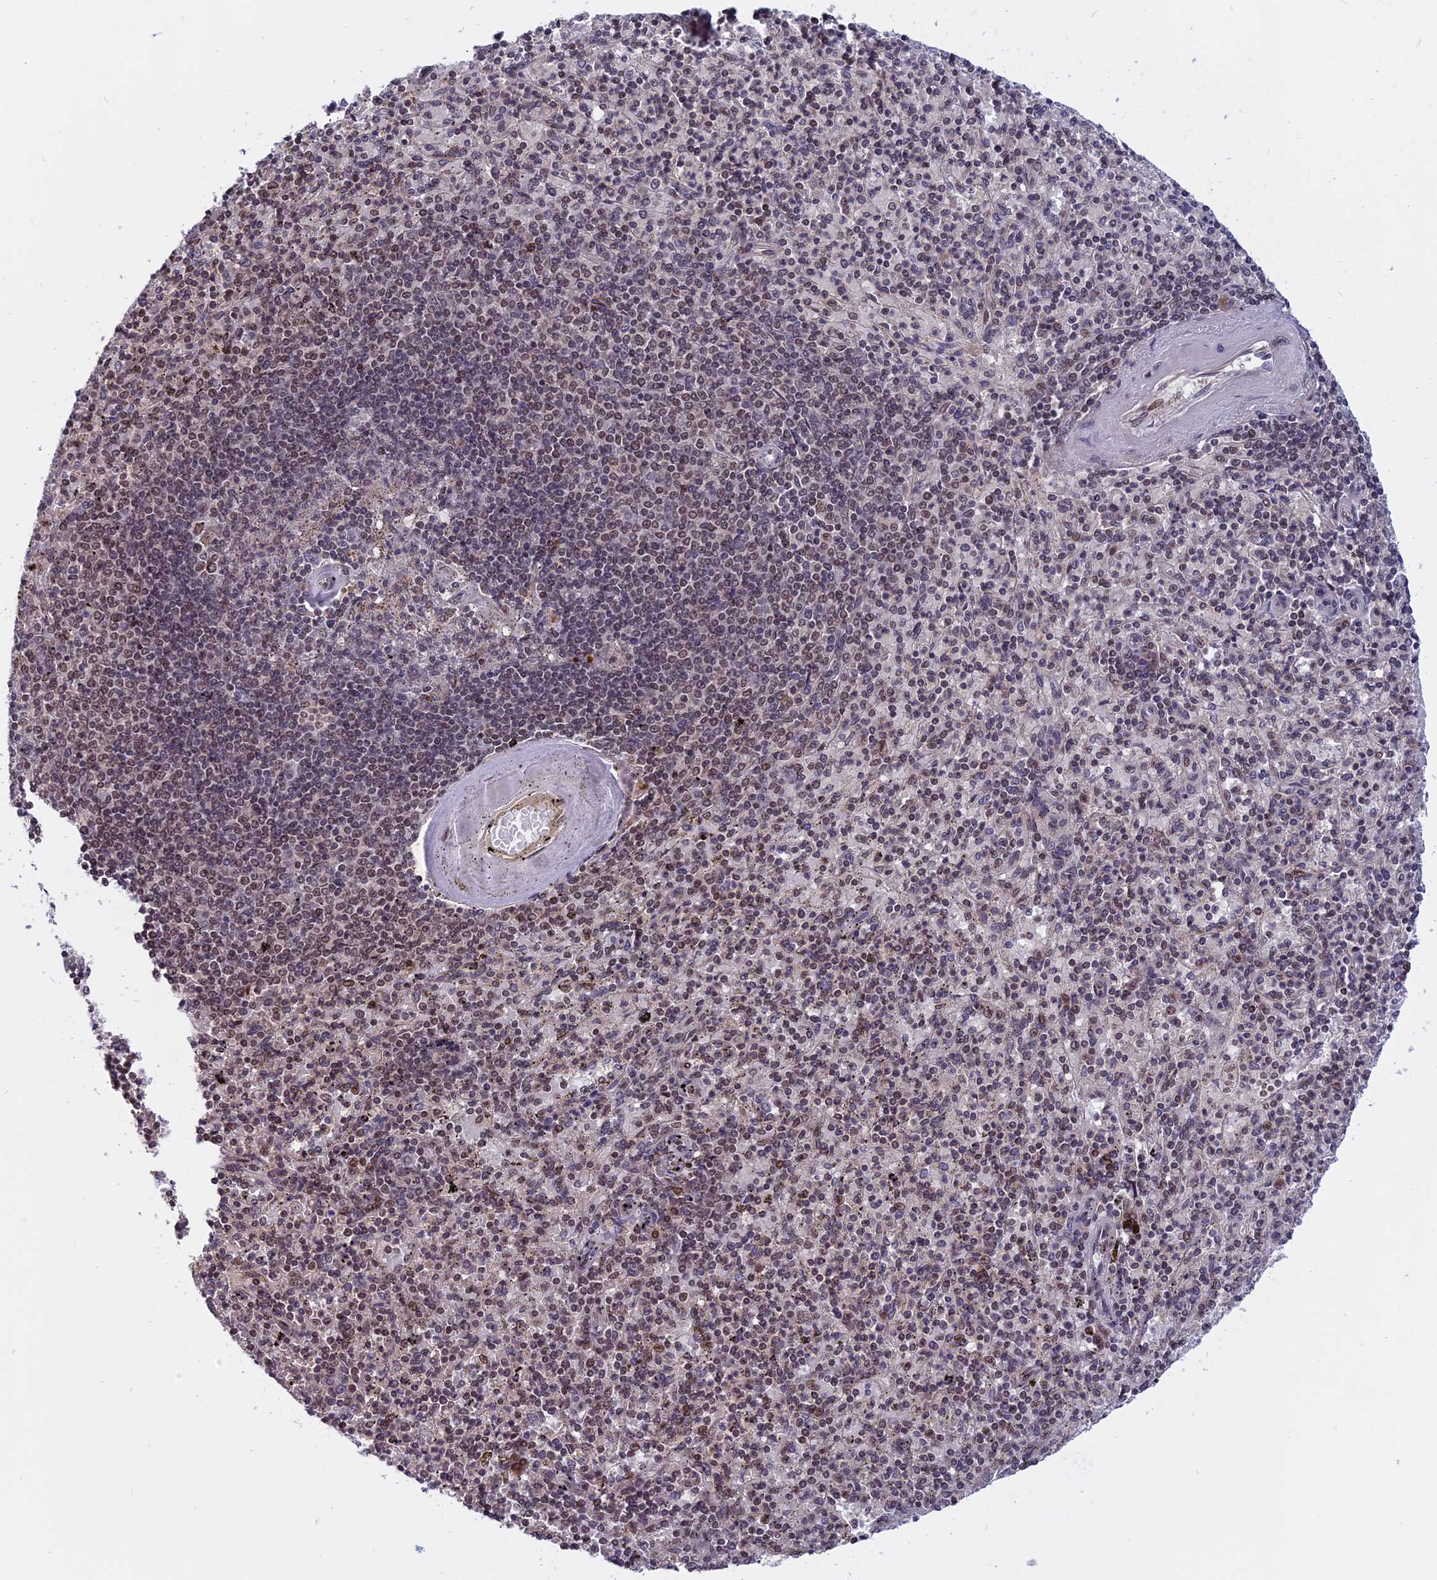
{"staining": {"intensity": "moderate", "quantity": "25%-75%", "location": "nuclear"}, "tissue": "spleen", "cell_type": "Cells in red pulp", "image_type": "normal", "snomed": [{"axis": "morphology", "description": "Normal tissue, NOS"}, {"axis": "topography", "description": "Spleen"}], "caption": "A high-resolution micrograph shows immunohistochemistry staining of unremarkable spleen, which displays moderate nuclear staining in approximately 25%-75% of cells in red pulp.", "gene": "CCDC113", "patient": {"sex": "male", "age": 82}}